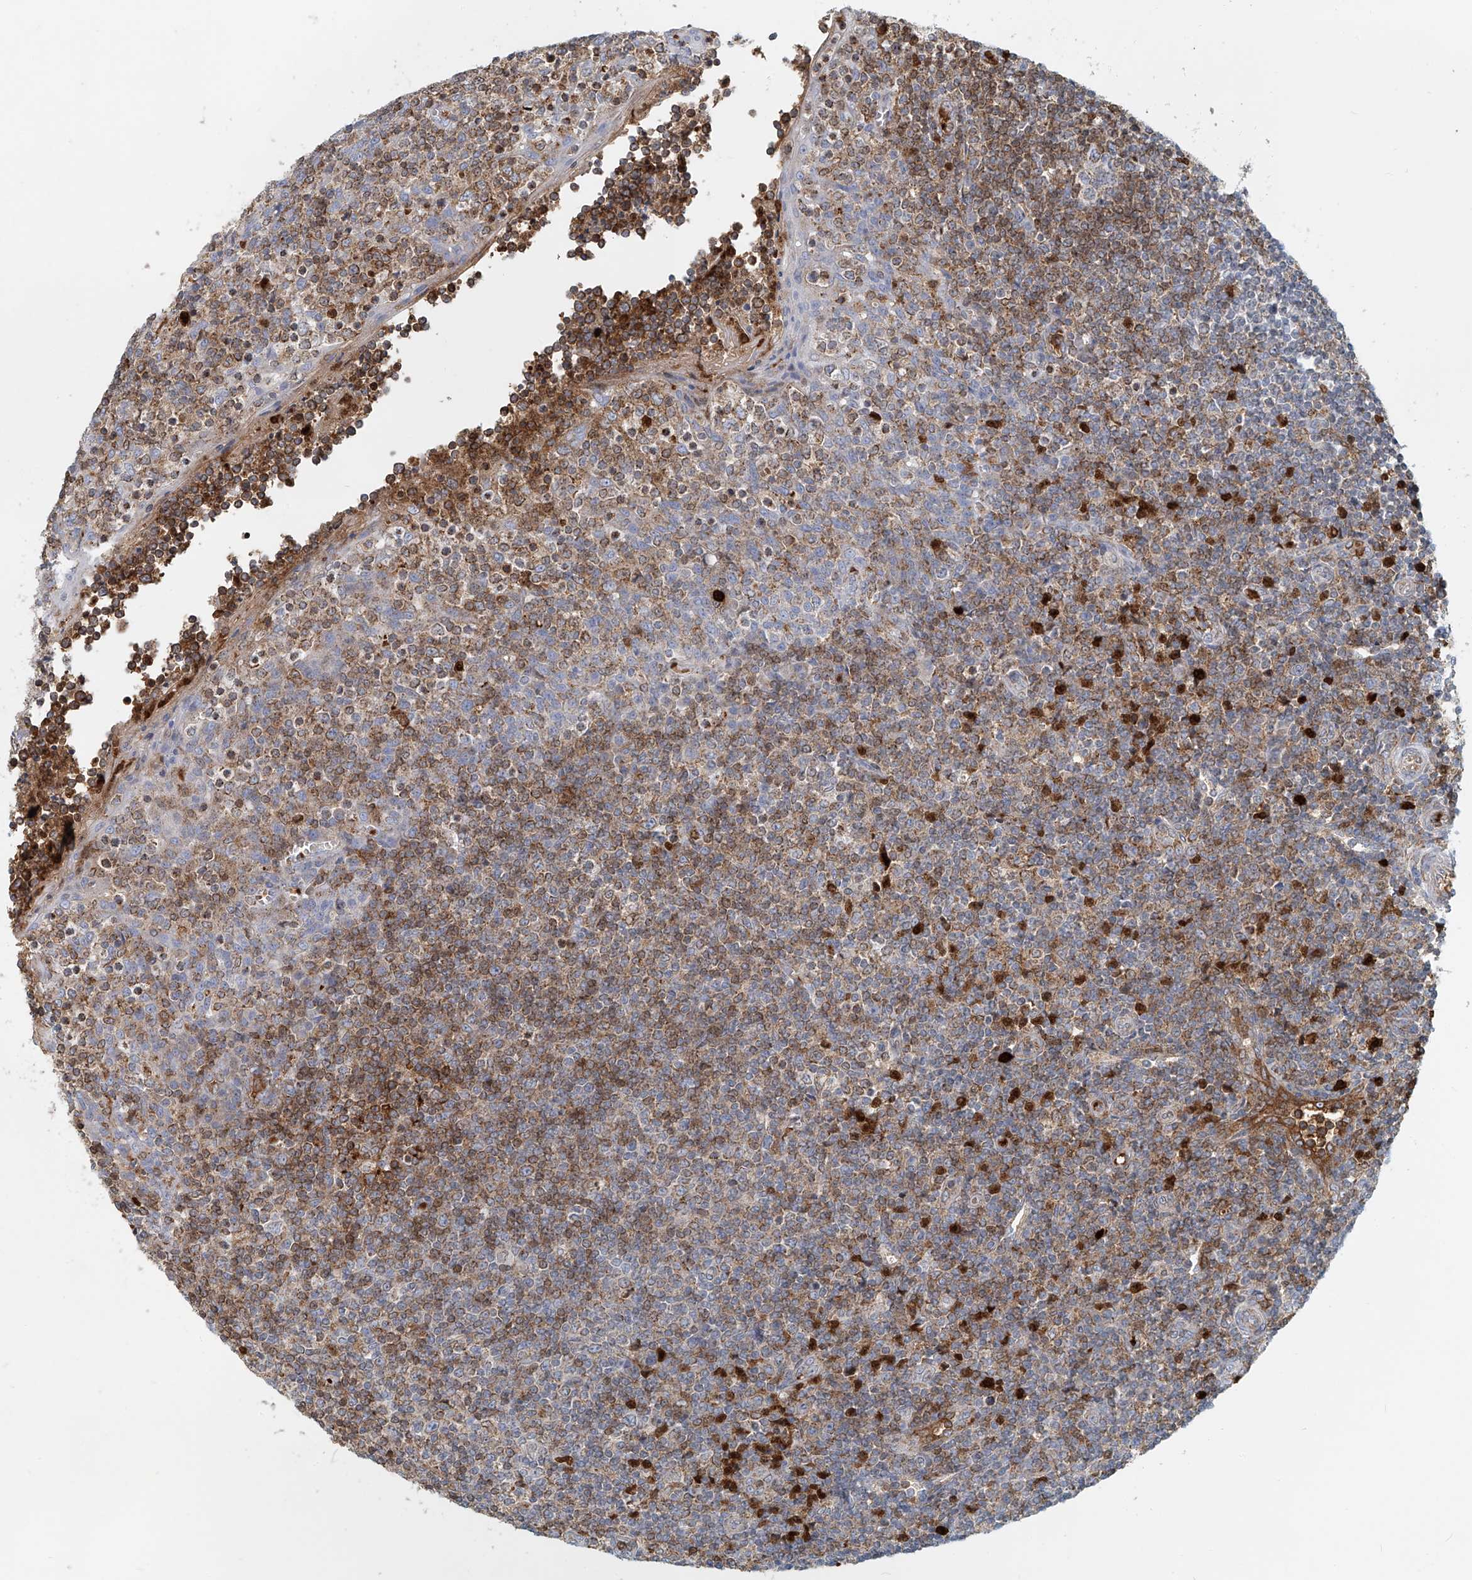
{"staining": {"intensity": "negative", "quantity": "none", "location": "none"}, "tissue": "tonsil", "cell_type": "Germinal center cells", "image_type": "normal", "snomed": [{"axis": "morphology", "description": "Normal tissue, NOS"}, {"axis": "topography", "description": "Tonsil"}], "caption": "There is no significant positivity in germinal center cells of tonsil. The staining is performed using DAB (3,3'-diaminobenzidine) brown chromogen with nuclei counter-stained in using hematoxylin.", "gene": "PTPRA", "patient": {"sex": "female", "age": 19}}